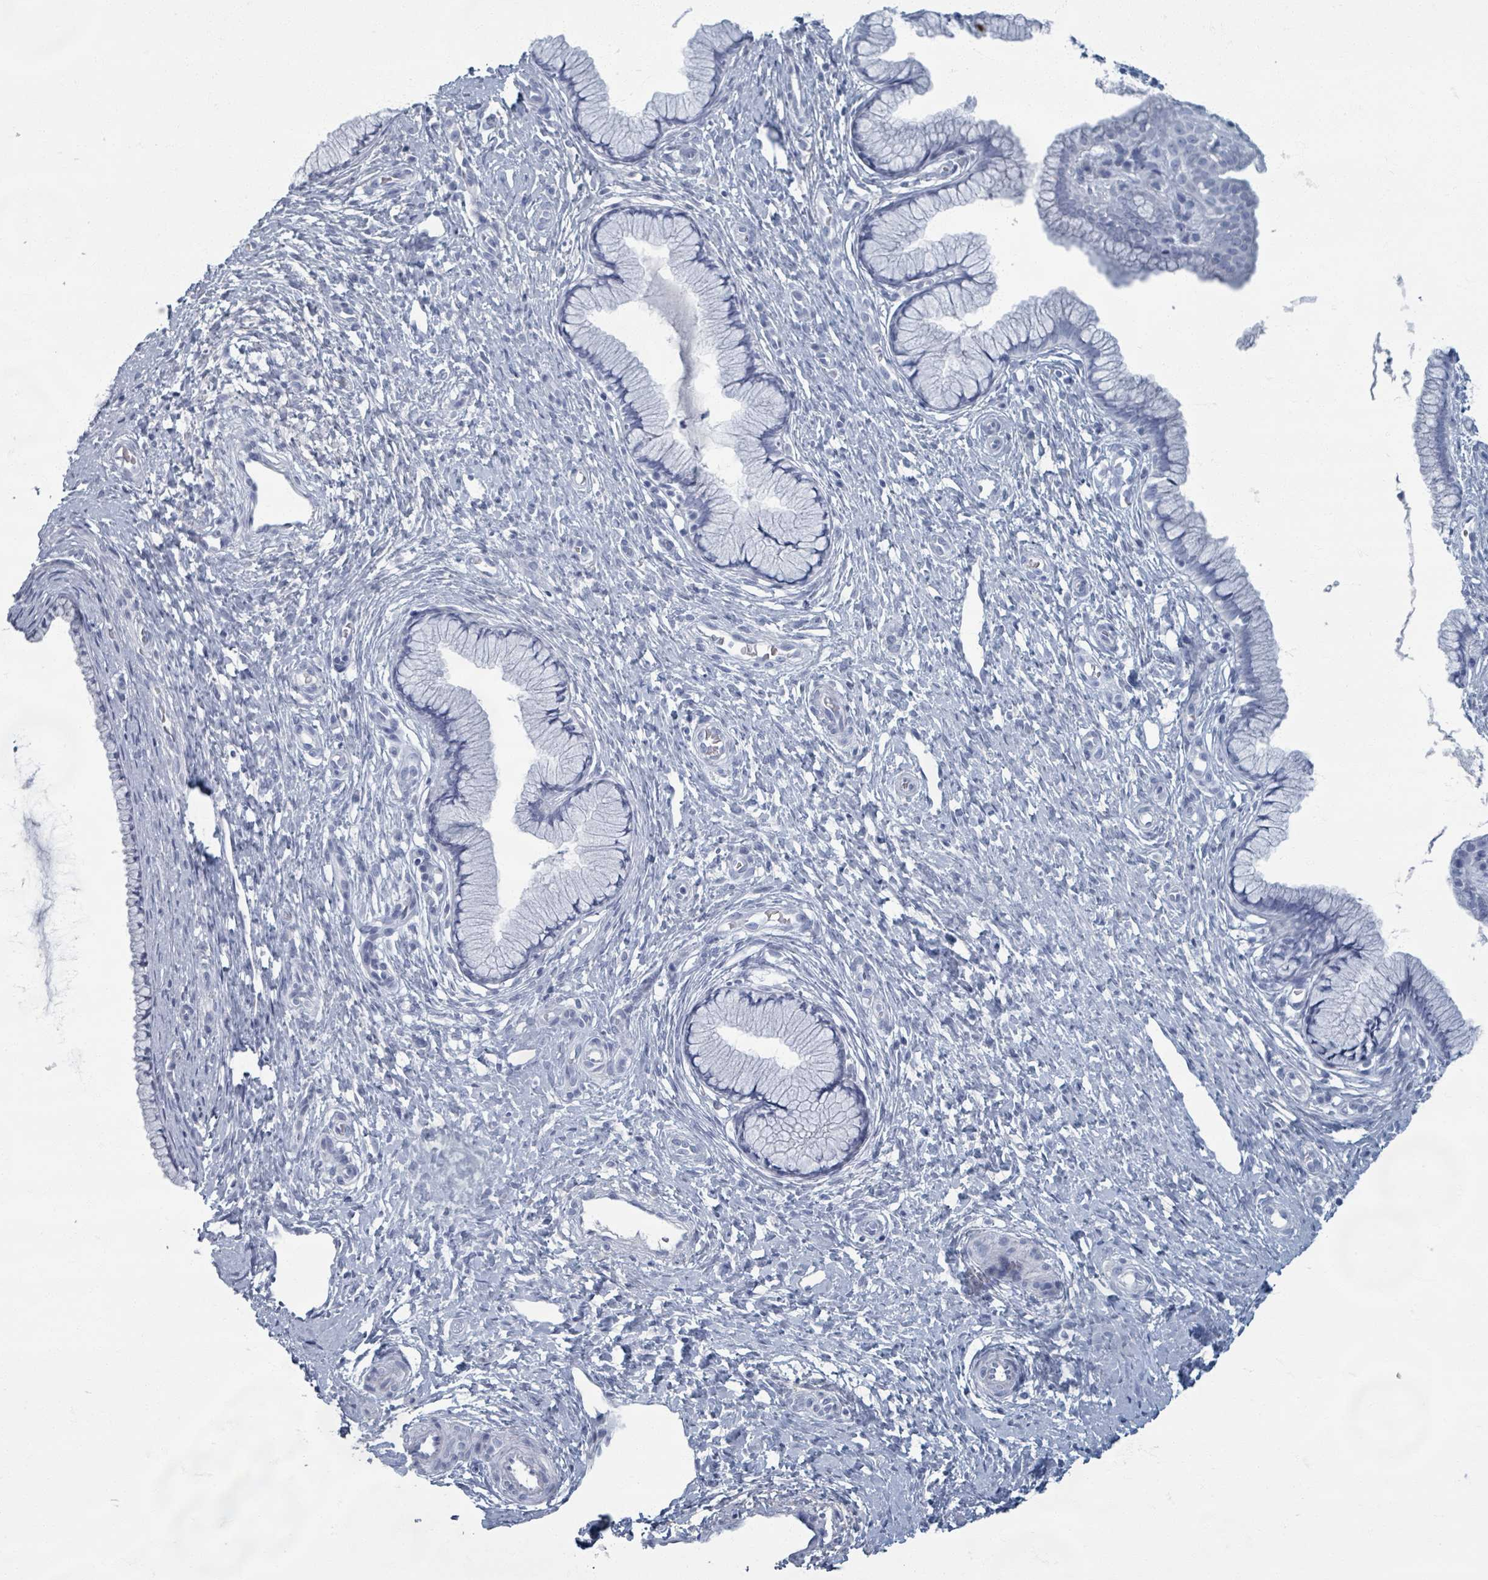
{"staining": {"intensity": "negative", "quantity": "none", "location": "none"}, "tissue": "cervix", "cell_type": "Glandular cells", "image_type": "normal", "snomed": [{"axis": "morphology", "description": "Normal tissue, NOS"}, {"axis": "topography", "description": "Cervix"}], "caption": "A photomicrograph of cervix stained for a protein reveals no brown staining in glandular cells. The staining is performed using DAB (3,3'-diaminobenzidine) brown chromogen with nuclei counter-stained in using hematoxylin.", "gene": "TAS2R1", "patient": {"sex": "female", "age": 36}}